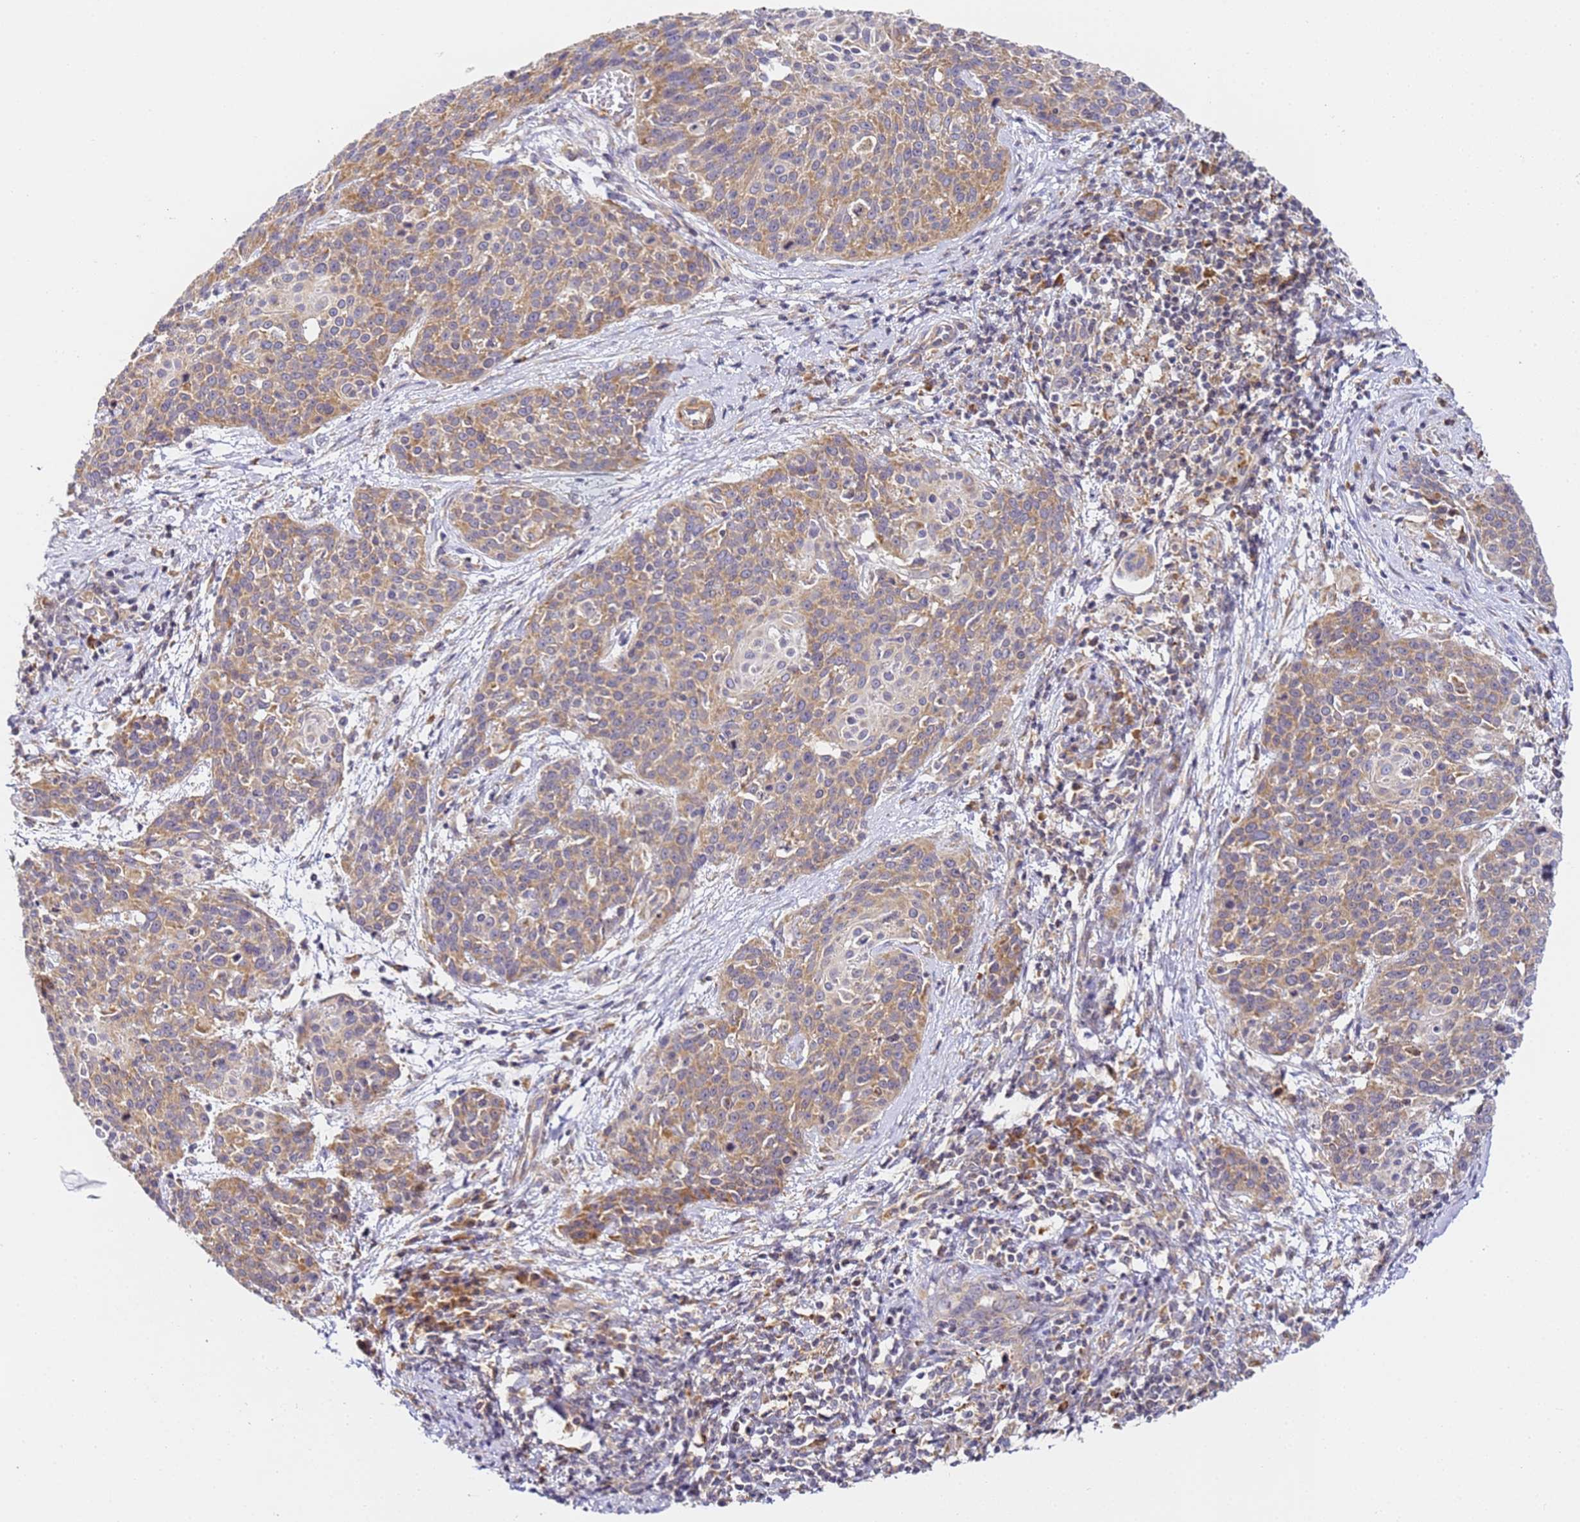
{"staining": {"intensity": "moderate", "quantity": "25%-75%", "location": "cytoplasmic/membranous"}, "tissue": "cervical cancer", "cell_type": "Tumor cells", "image_type": "cancer", "snomed": [{"axis": "morphology", "description": "Squamous cell carcinoma, NOS"}, {"axis": "topography", "description": "Cervix"}], "caption": "Cervical cancer (squamous cell carcinoma) stained with a brown dye displays moderate cytoplasmic/membranous positive positivity in about 25%-75% of tumor cells.", "gene": "RPL13A", "patient": {"sex": "female", "age": 38}}